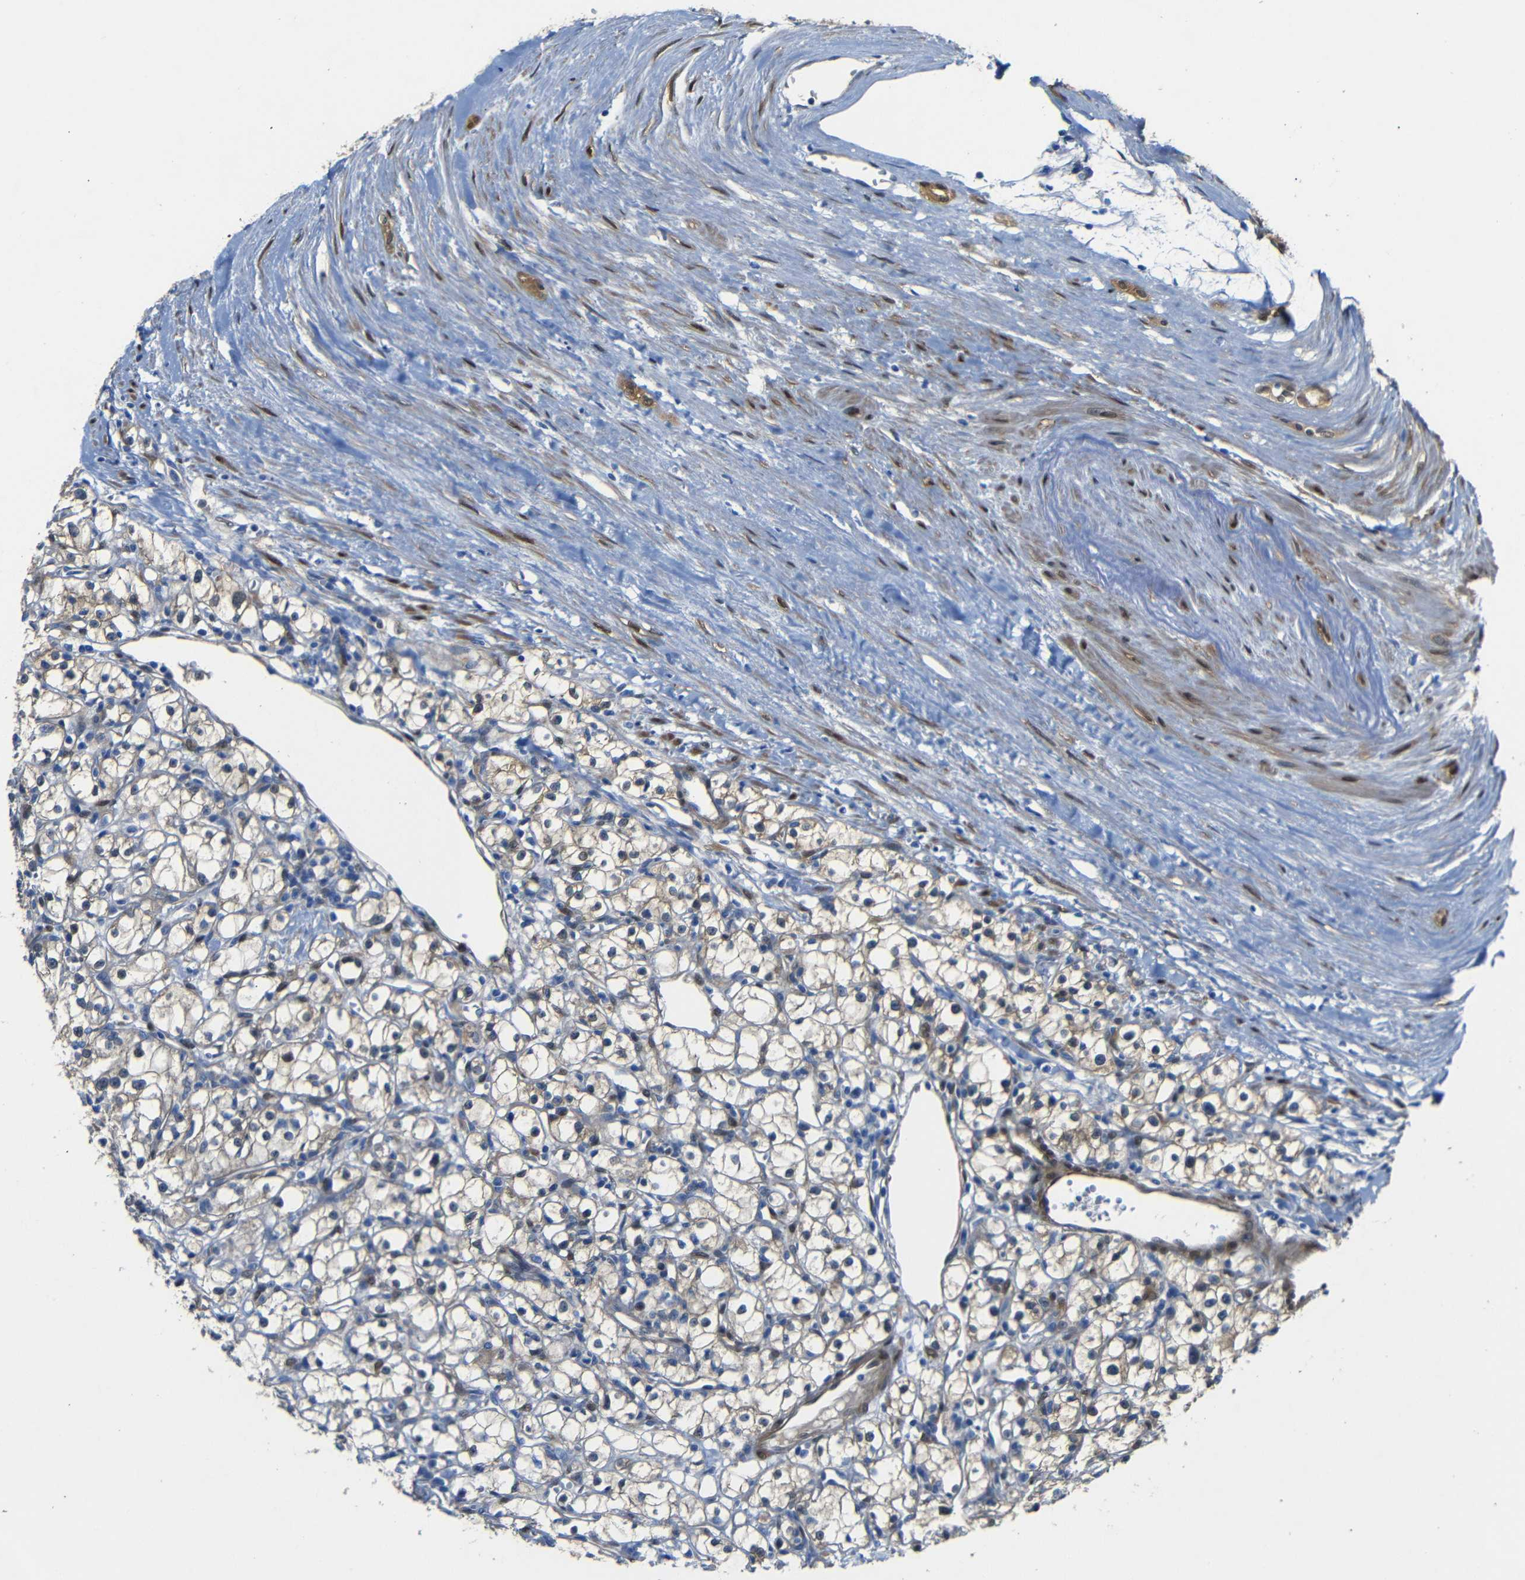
{"staining": {"intensity": "weak", "quantity": "<25%", "location": "cytoplasmic/membranous"}, "tissue": "renal cancer", "cell_type": "Tumor cells", "image_type": "cancer", "snomed": [{"axis": "morphology", "description": "Adenocarcinoma, NOS"}, {"axis": "topography", "description": "Kidney"}], "caption": "There is no significant staining in tumor cells of adenocarcinoma (renal).", "gene": "YAP1", "patient": {"sex": "male", "age": 56}}